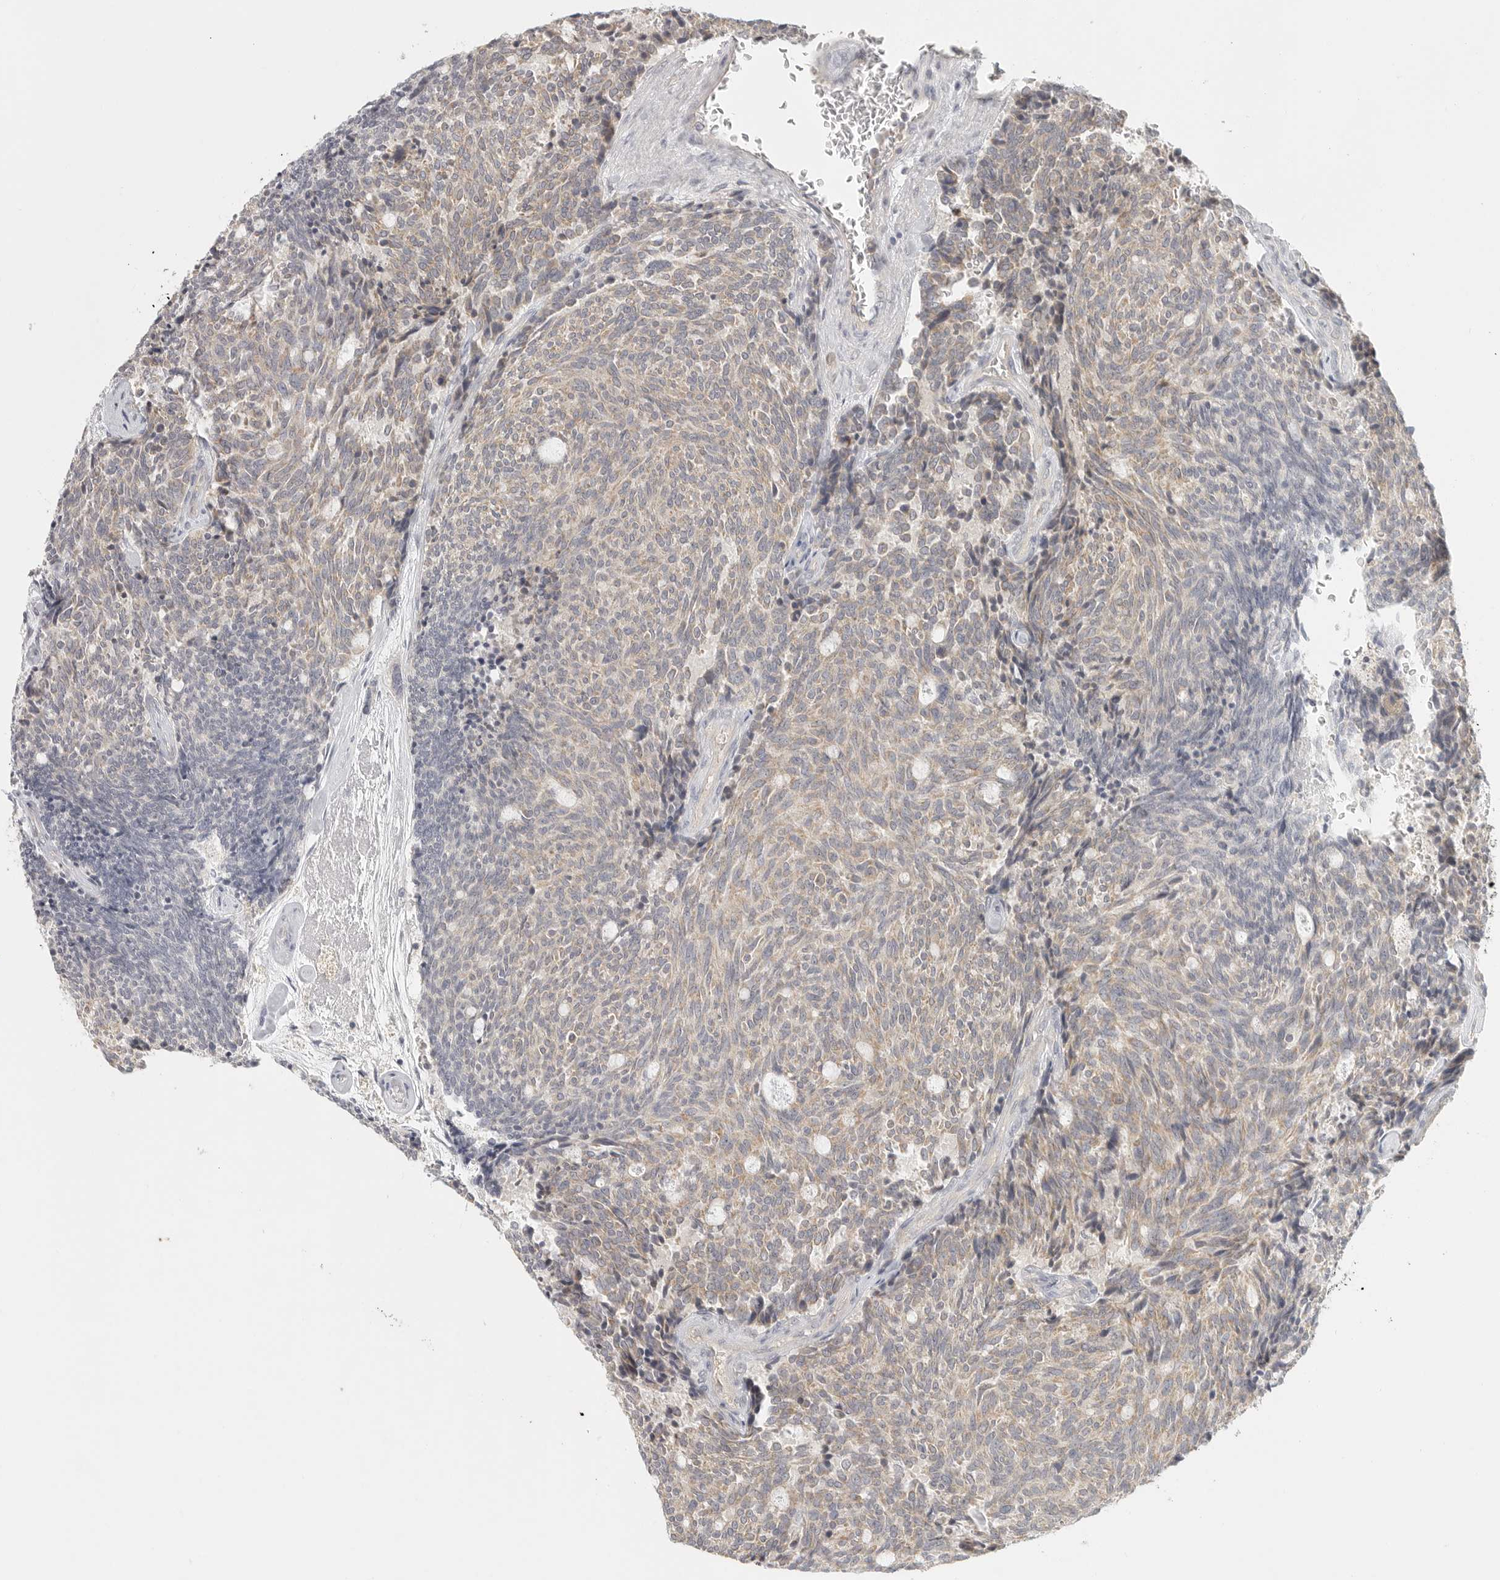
{"staining": {"intensity": "weak", "quantity": ">75%", "location": "cytoplasmic/membranous"}, "tissue": "carcinoid", "cell_type": "Tumor cells", "image_type": "cancer", "snomed": [{"axis": "morphology", "description": "Carcinoid, malignant, NOS"}, {"axis": "topography", "description": "Pancreas"}], "caption": "Carcinoid was stained to show a protein in brown. There is low levels of weak cytoplasmic/membranous positivity in about >75% of tumor cells.", "gene": "SLC25A36", "patient": {"sex": "female", "age": 54}}